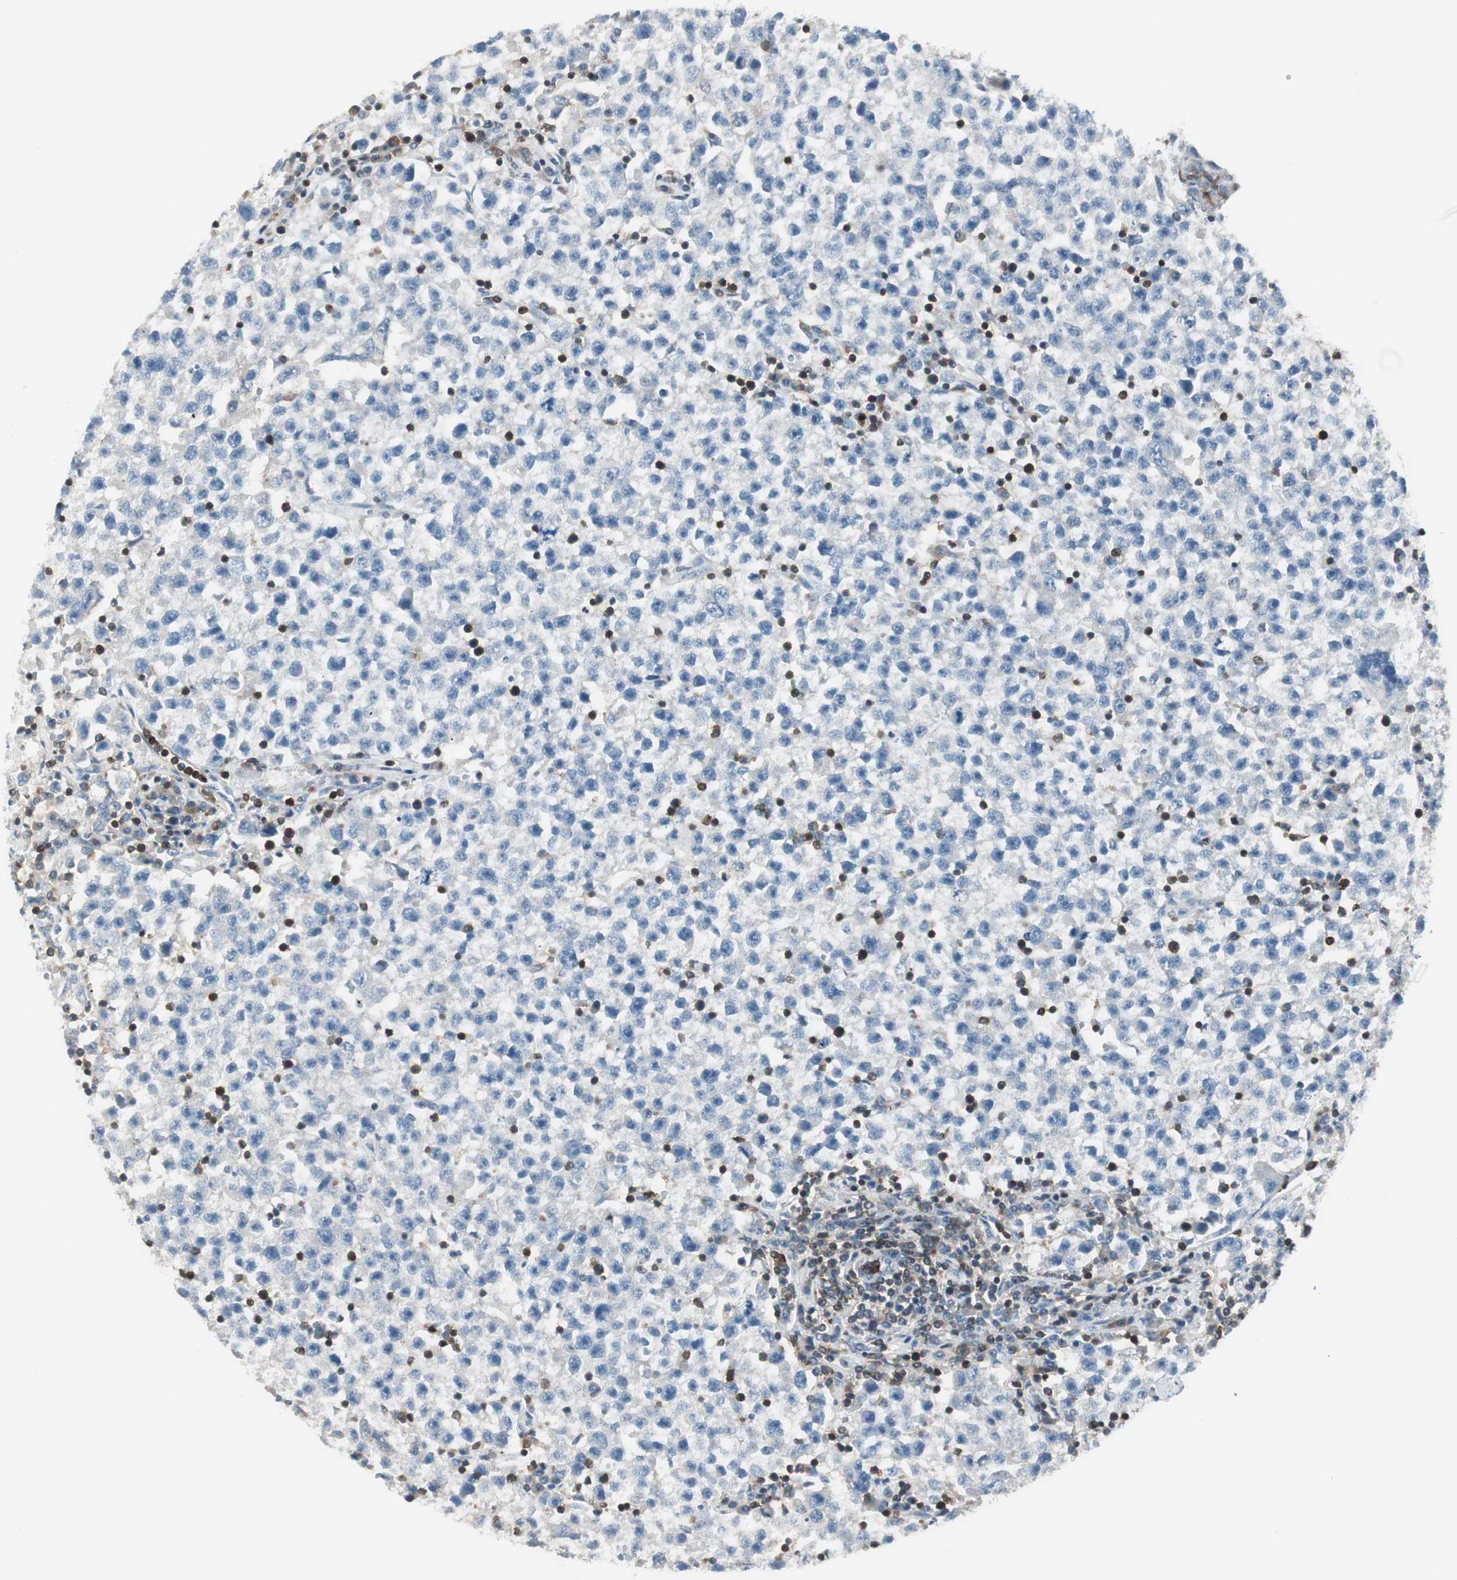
{"staining": {"intensity": "negative", "quantity": "none", "location": "none"}, "tissue": "testis cancer", "cell_type": "Tumor cells", "image_type": "cancer", "snomed": [{"axis": "morphology", "description": "Seminoma, NOS"}, {"axis": "topography", "description": "Testis"}], "caption": "Immunohistochemical staining of testis cancer (seminoma) displays no significant expression in tumor cells.", "gene": "SLC9A3R1", "patient": {"sex": "male", "age": 22}}